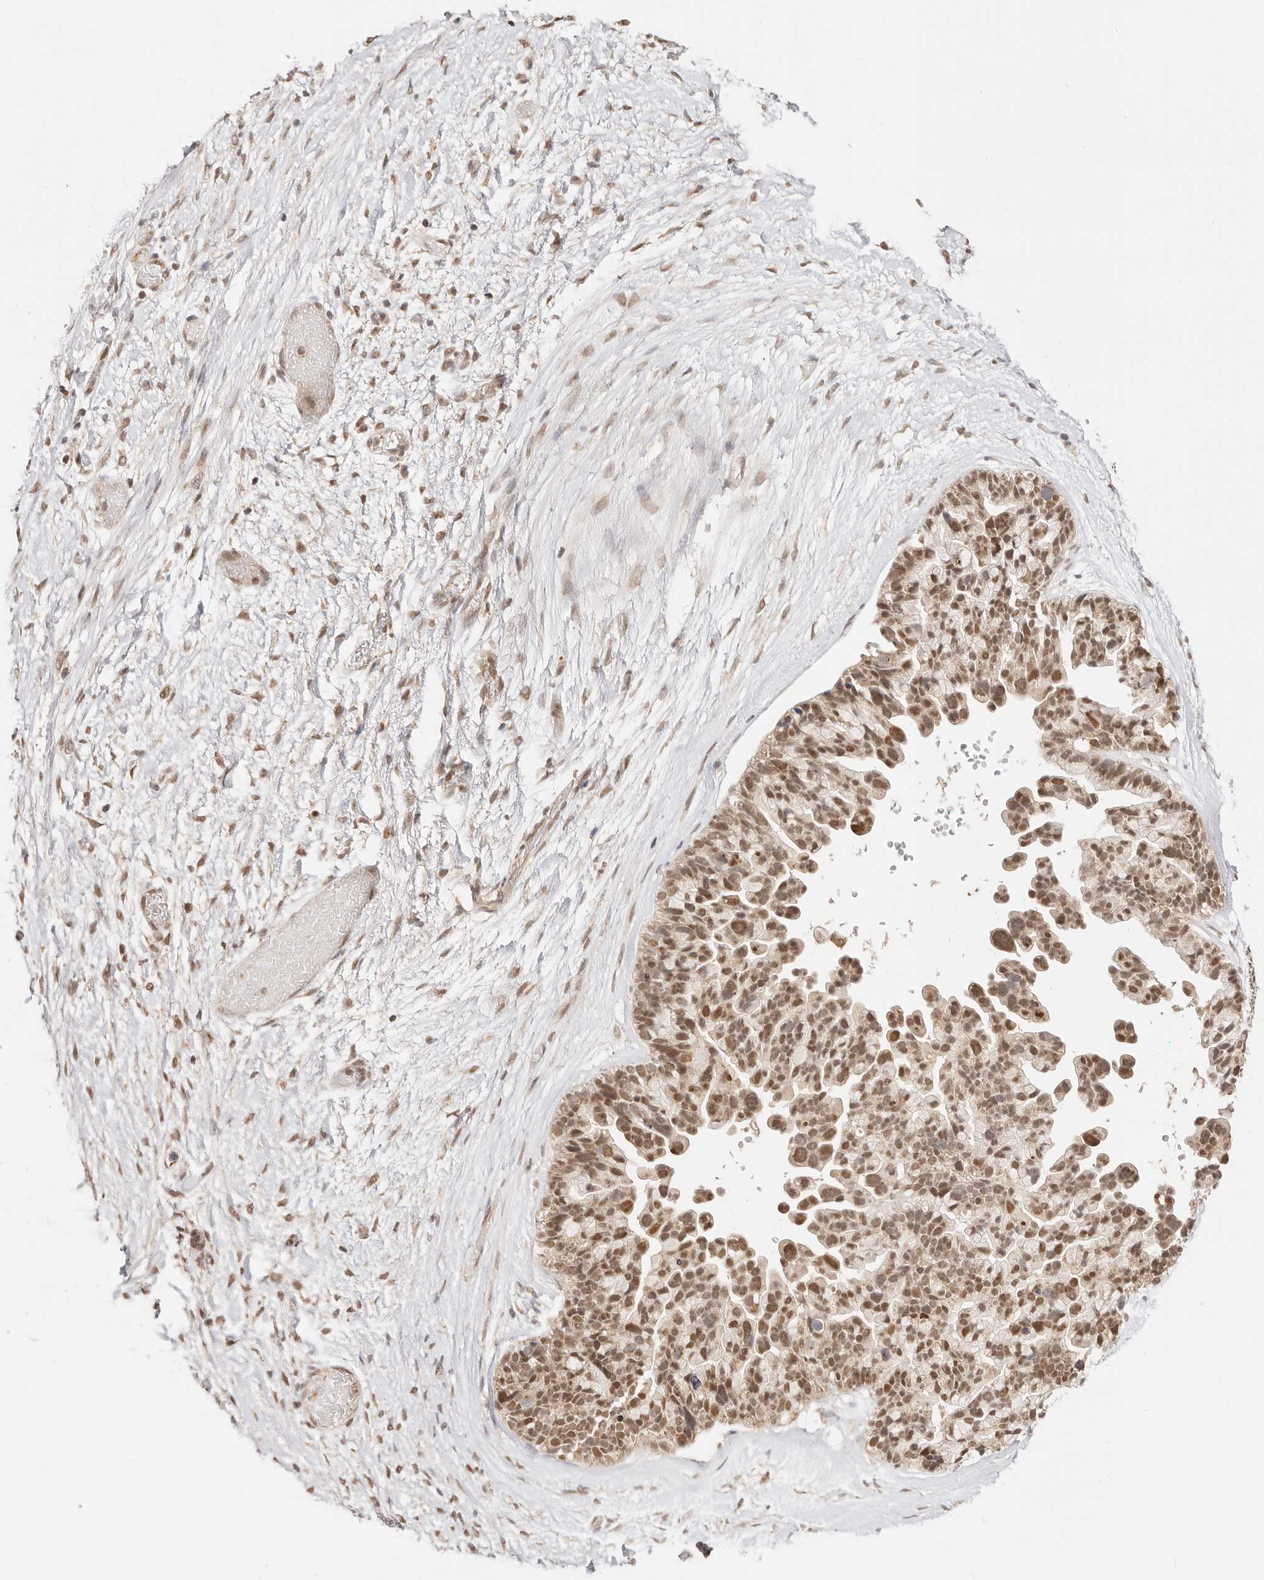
{"staining": {"intensity": "moderate", "quantity": ">75%", "location": "nuclear"}, "tissue": "ovarian cancer", "cell_type": "Tumor cells", "image_type": "cancer", "snomed": [{"axis": "morphology", "description": "Cystadenocarcinoma, serous, NOS"}, {"axis": "topography", "description": "Ovary"}], "caption": "Protein expression analysis of human ovarian cancer reveals moderate nuclear expression in about >75% of tumor cells.", "gene": "RFC3", "patient": {"sex": "female", "age": 56}}